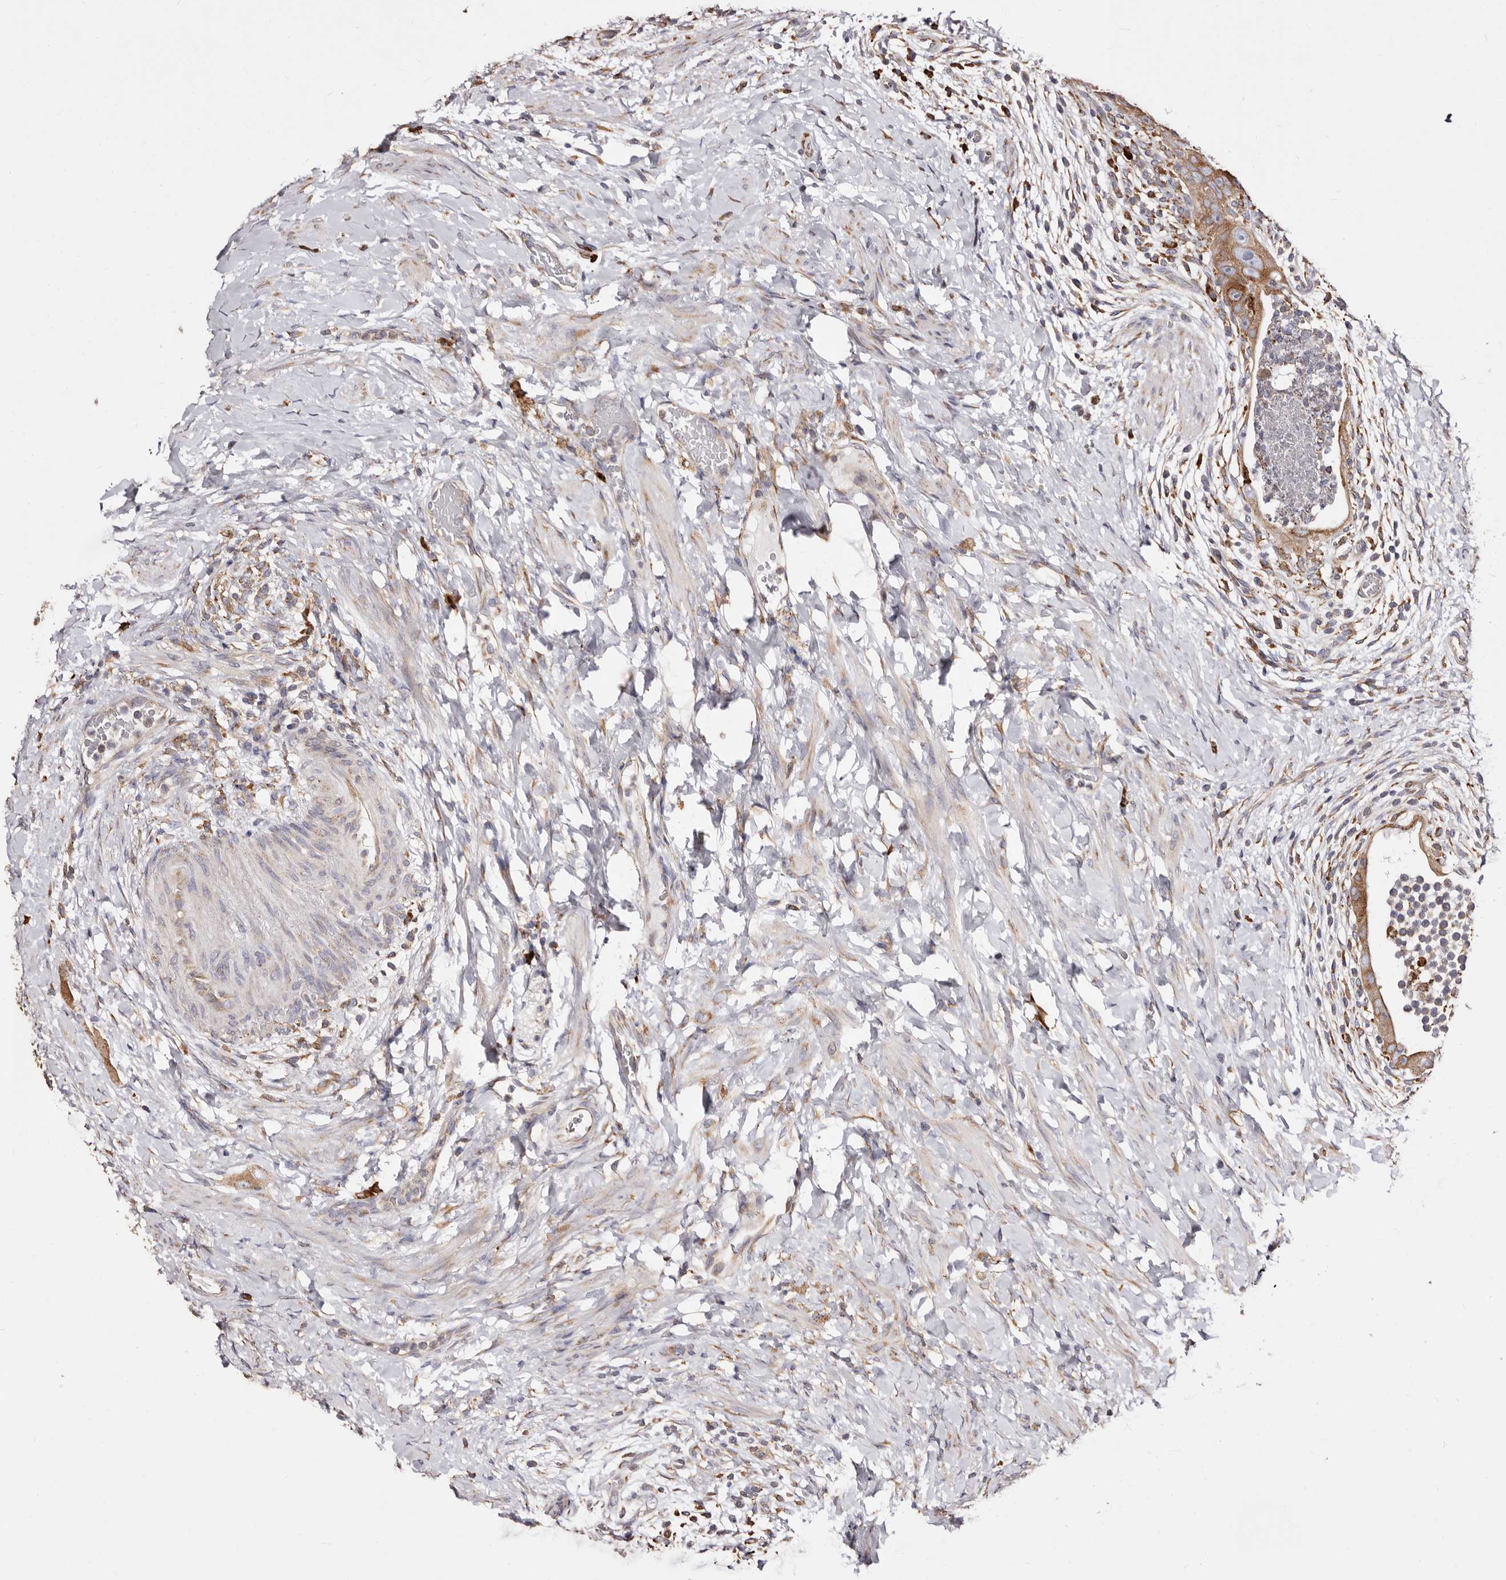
{"staining": {"intensity": "moderate", "quantity": ">75%", "location": "cytoplasmic/membranous"}, "tissue": "colorectal cancer", "cell_type": "Tumor cells", "image_type": "cancer", "snomed": [{"axis": "morphology", "description": "Adenocarcinoma, NOS"}, {"axis": "topography", "description": "Rectum"}], "caption": "This histopathology image displays IHC staining of human colorectal adenocarcinoma, with medium moderate cytoplasmic/membranous positivity in approximately >75% of tumor cells.", "gene": "ACBD6", "patient": {"sex": "male", "age": 59}}